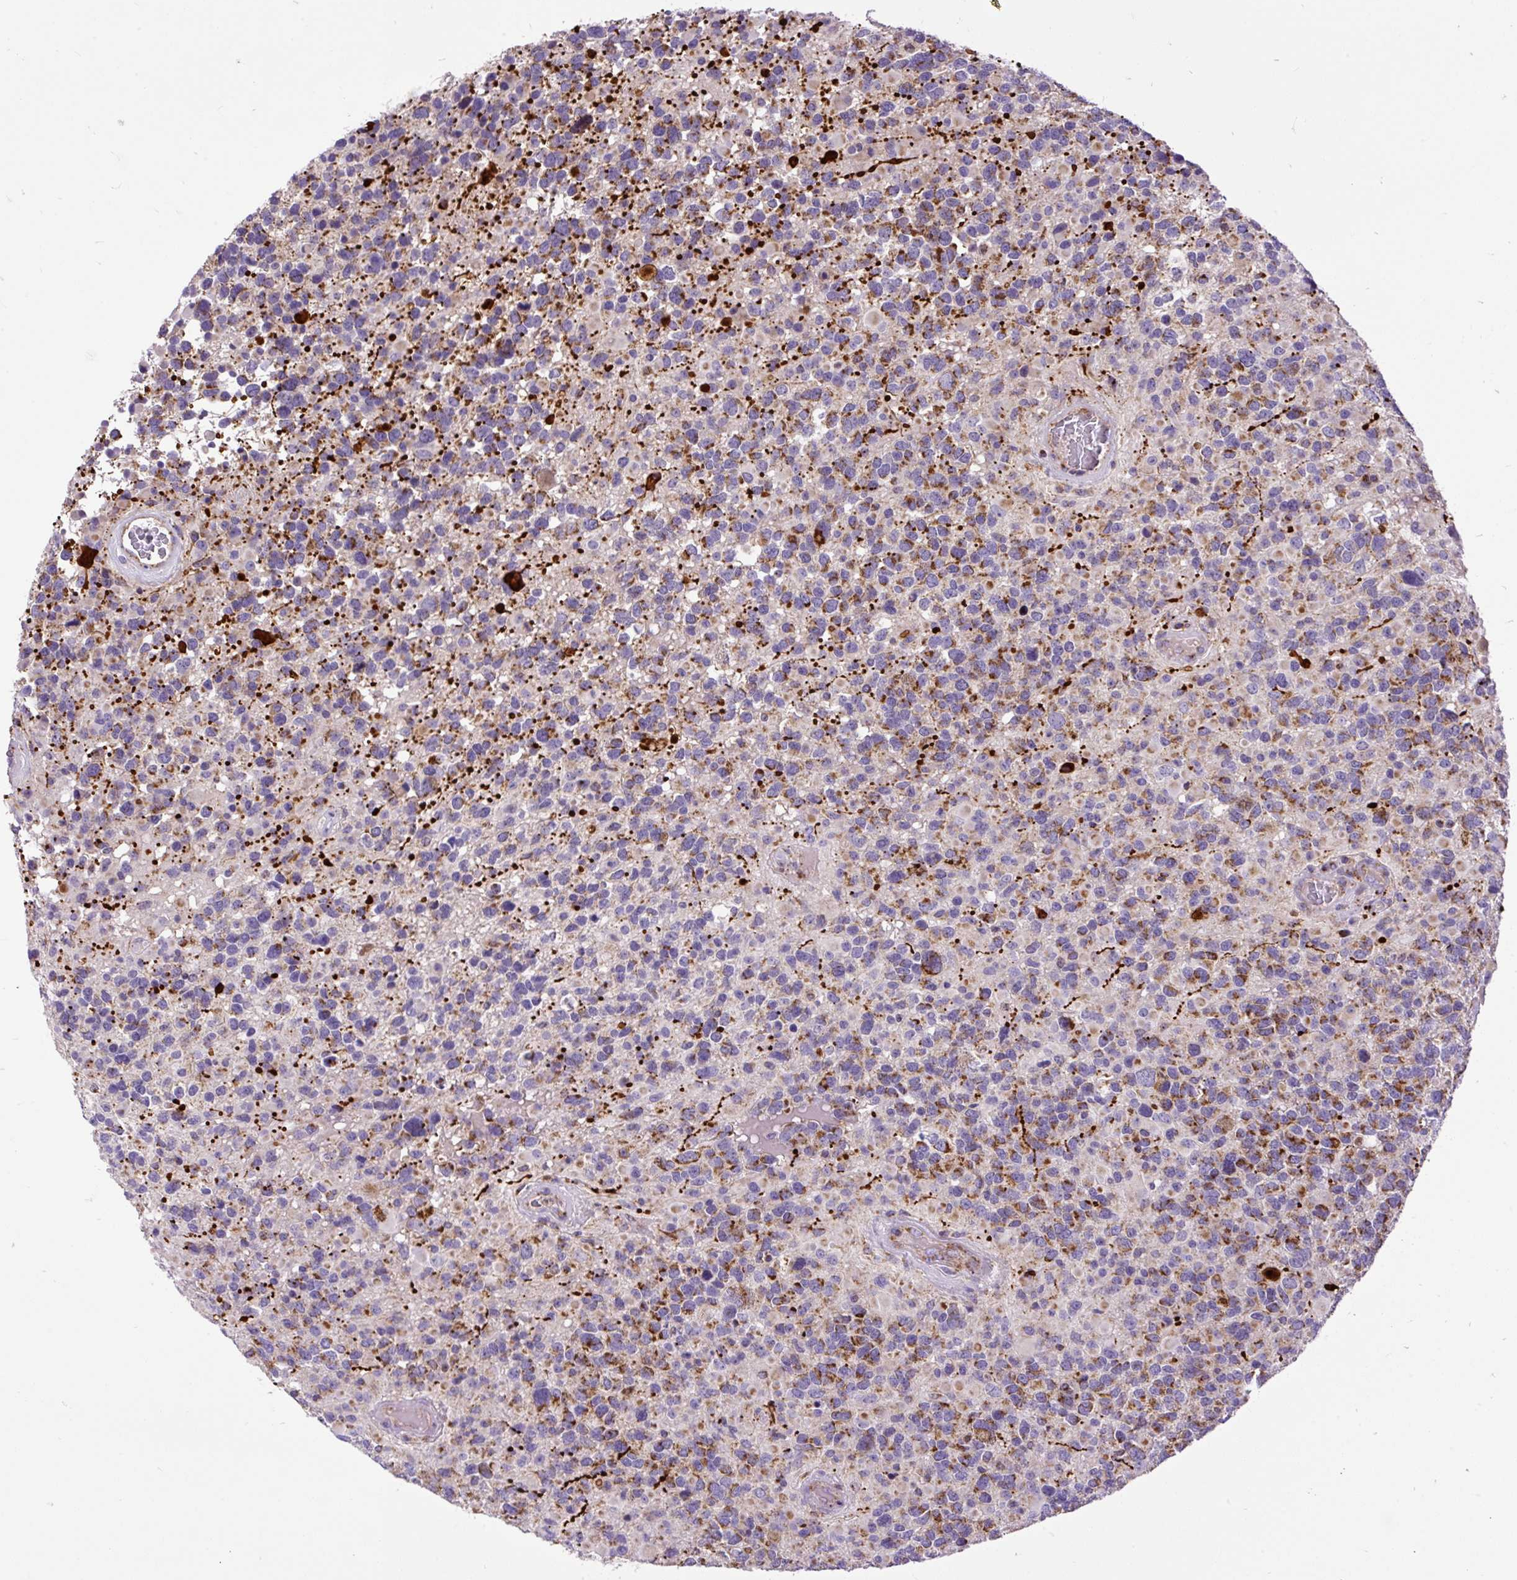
{"staining": {"intensity": "moderate", "quantity": "25%-75%", "location": "cytoplasmic/membranous"}, "tissue": "glioma", "cell_type": "Tumor cells", "image_type": "cancer", "snomed": [{"axis": "morphology", "description": "Glioma, malignant, High grade"}, {"axis": "topography", "description": "Brain"}], "caption": "DAB immunohistochemical staining of human glioma displays moderate cytoplasmic/membranous protein positivity in about 25%-75% of tumor cells. (Brightfield microscopy of DAB IHC at high magnification).", "gene": "TOMM40", "patient": {"sex": "female", "age": 40}}